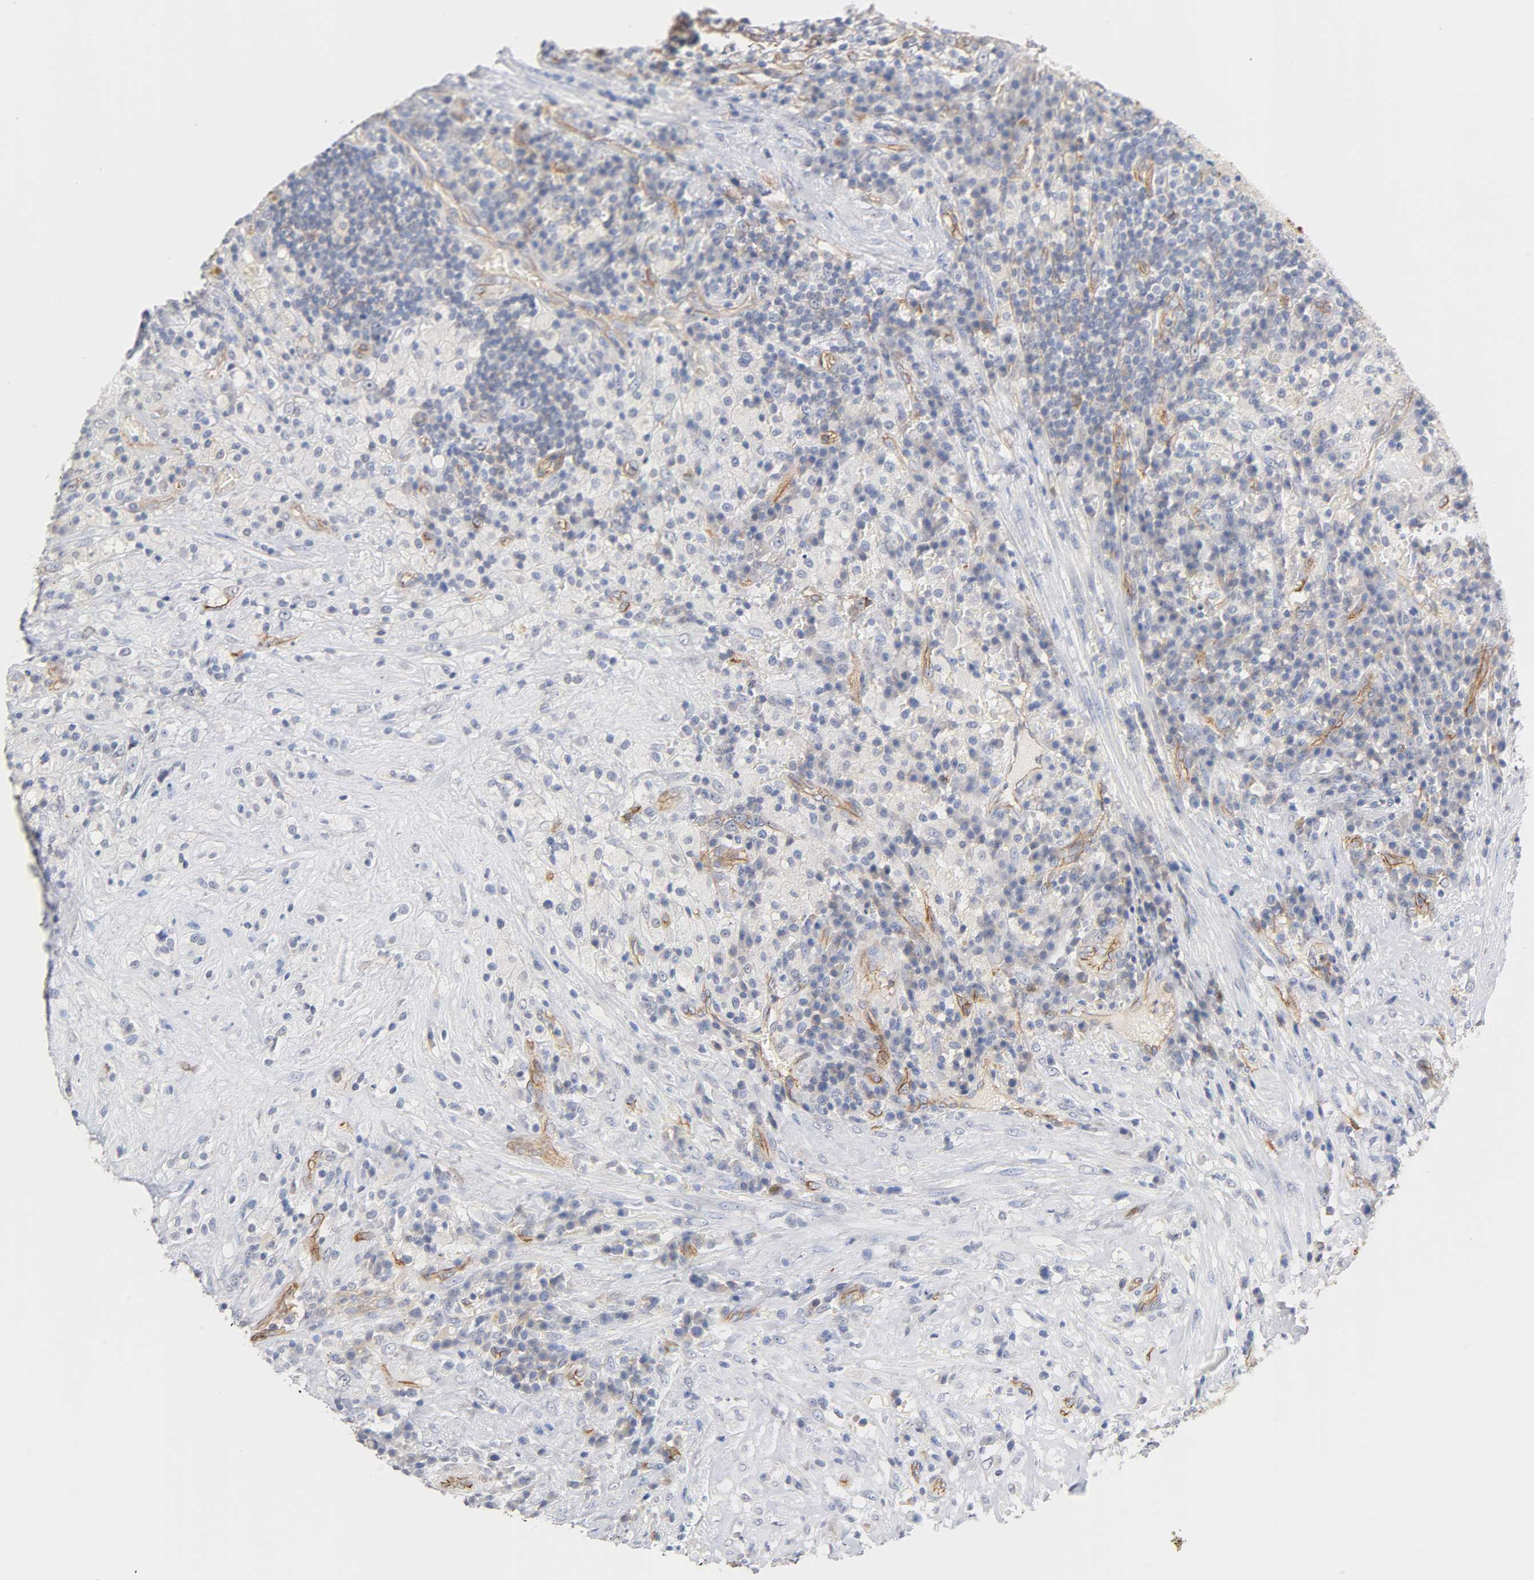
{"staining": {"intensity": "weak", "quantity": "25%-75%", "location": "cytoplasmic/membranous"}, "tissue": "testis cancer", "cell_type": "Tumor cells", "image_type": "cancer", "snomed": [{"axis": "morphology", "description": "Necrosis, NOS"}, {"axis": "morphology", "description": "Carcinoma, Embryonal, NOS"}, {"axis": "topography", "description": "Testis"}], "caption": "IHC of testis embryonal carcinoma reveals low levels of weak cytoplasmic/membranous expression in approximately 25%-75% of tumor cells.", "gene": "SPTAN1", "patient": {"sex": "male", "age": 19}}